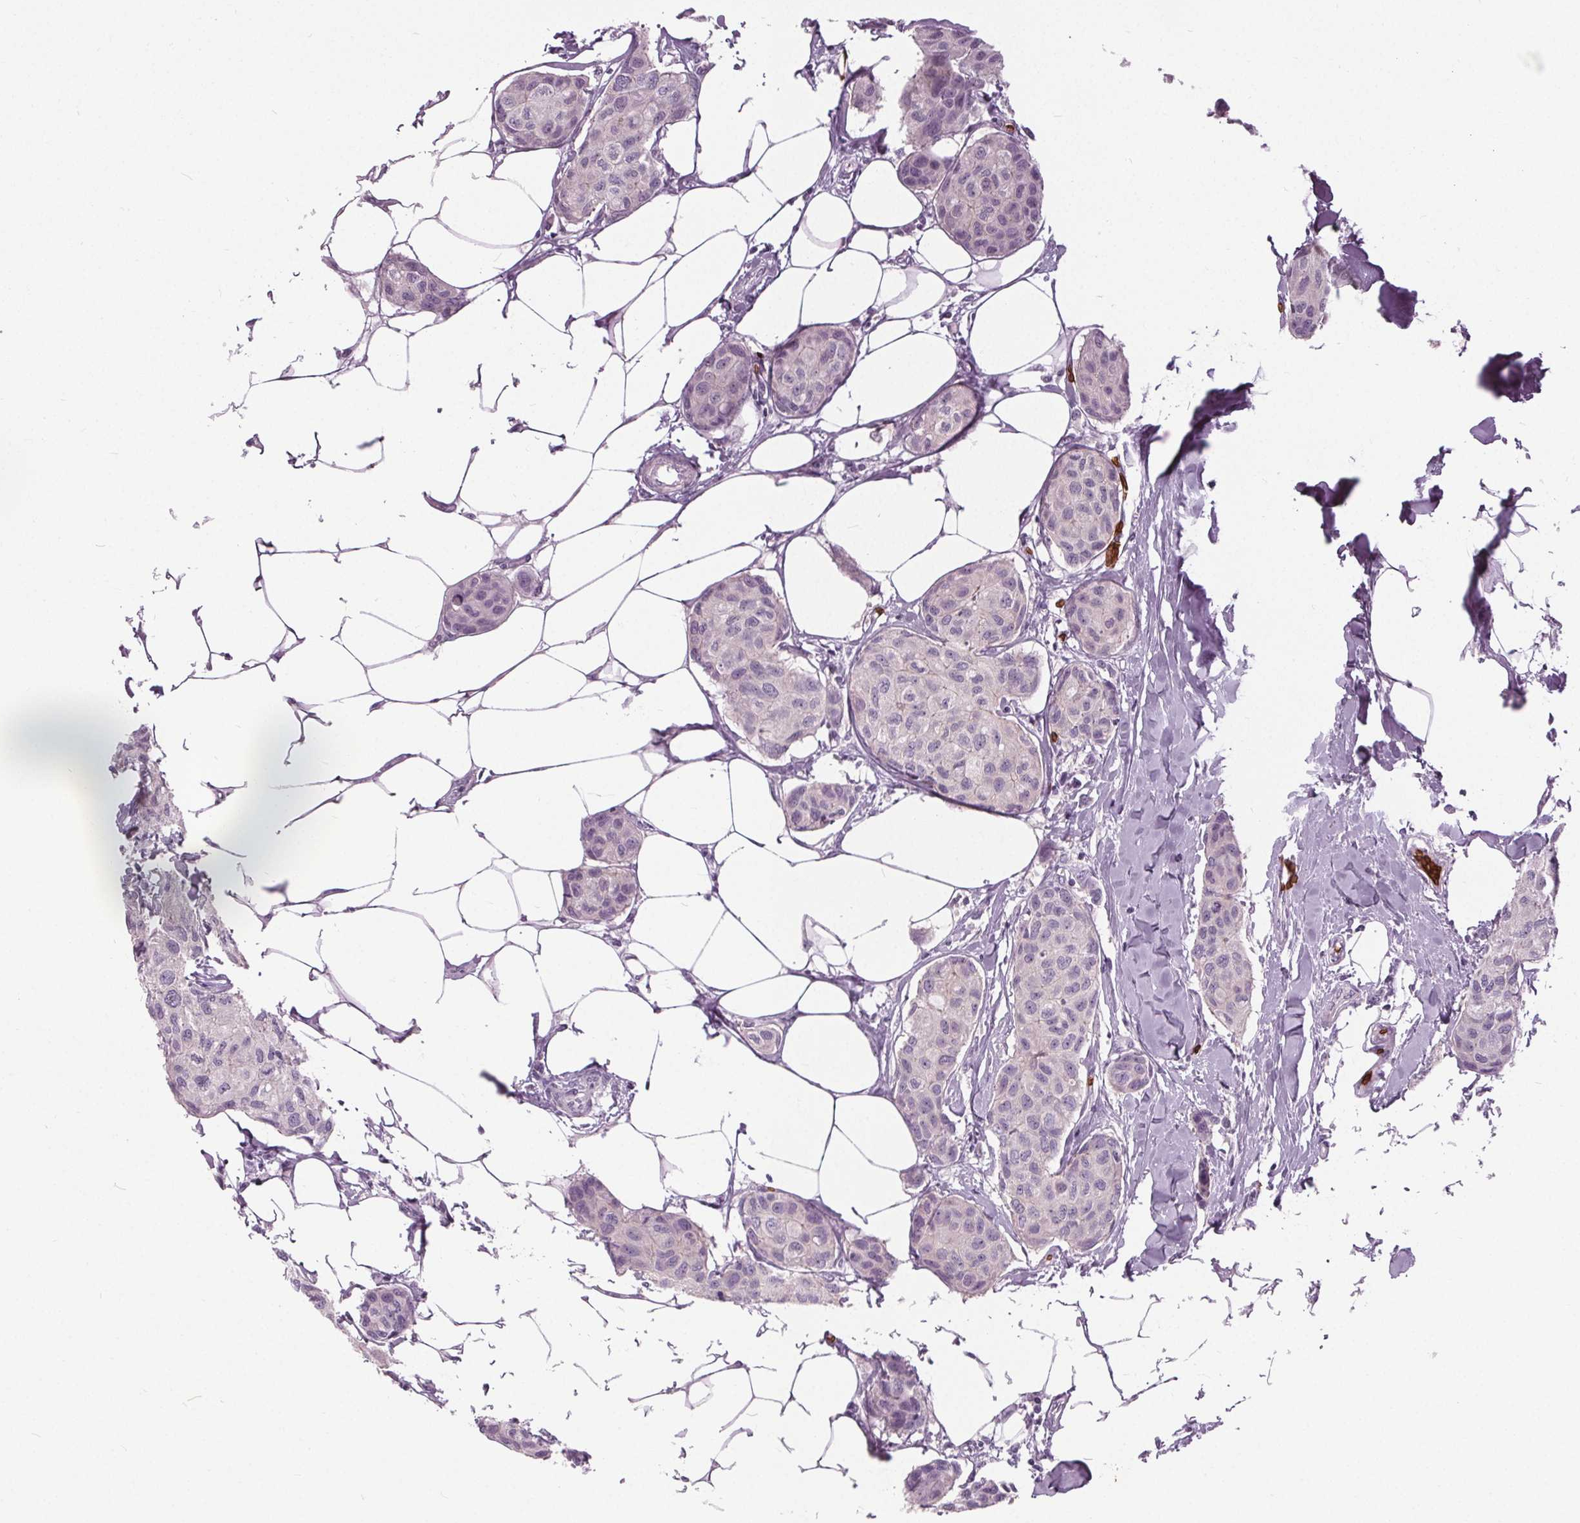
{"staining": {"intensity": "negative", "quantity": "none", "location": "none"}, "tissue": "breast cancer", "cell_type": "Tumor cells", "image_type": "cancer", "snomed": [{"axis": "morphology", "description": "Duct carcinoma"}, {"axis": "topography", "description": "Breast"}], "caption": "Protein analysis of intraductal carcinoma (breast) reveals no significant expression in tumor cells.", "gene": "SLC4A1", "patient": {"sex": "female", "age": 80}}